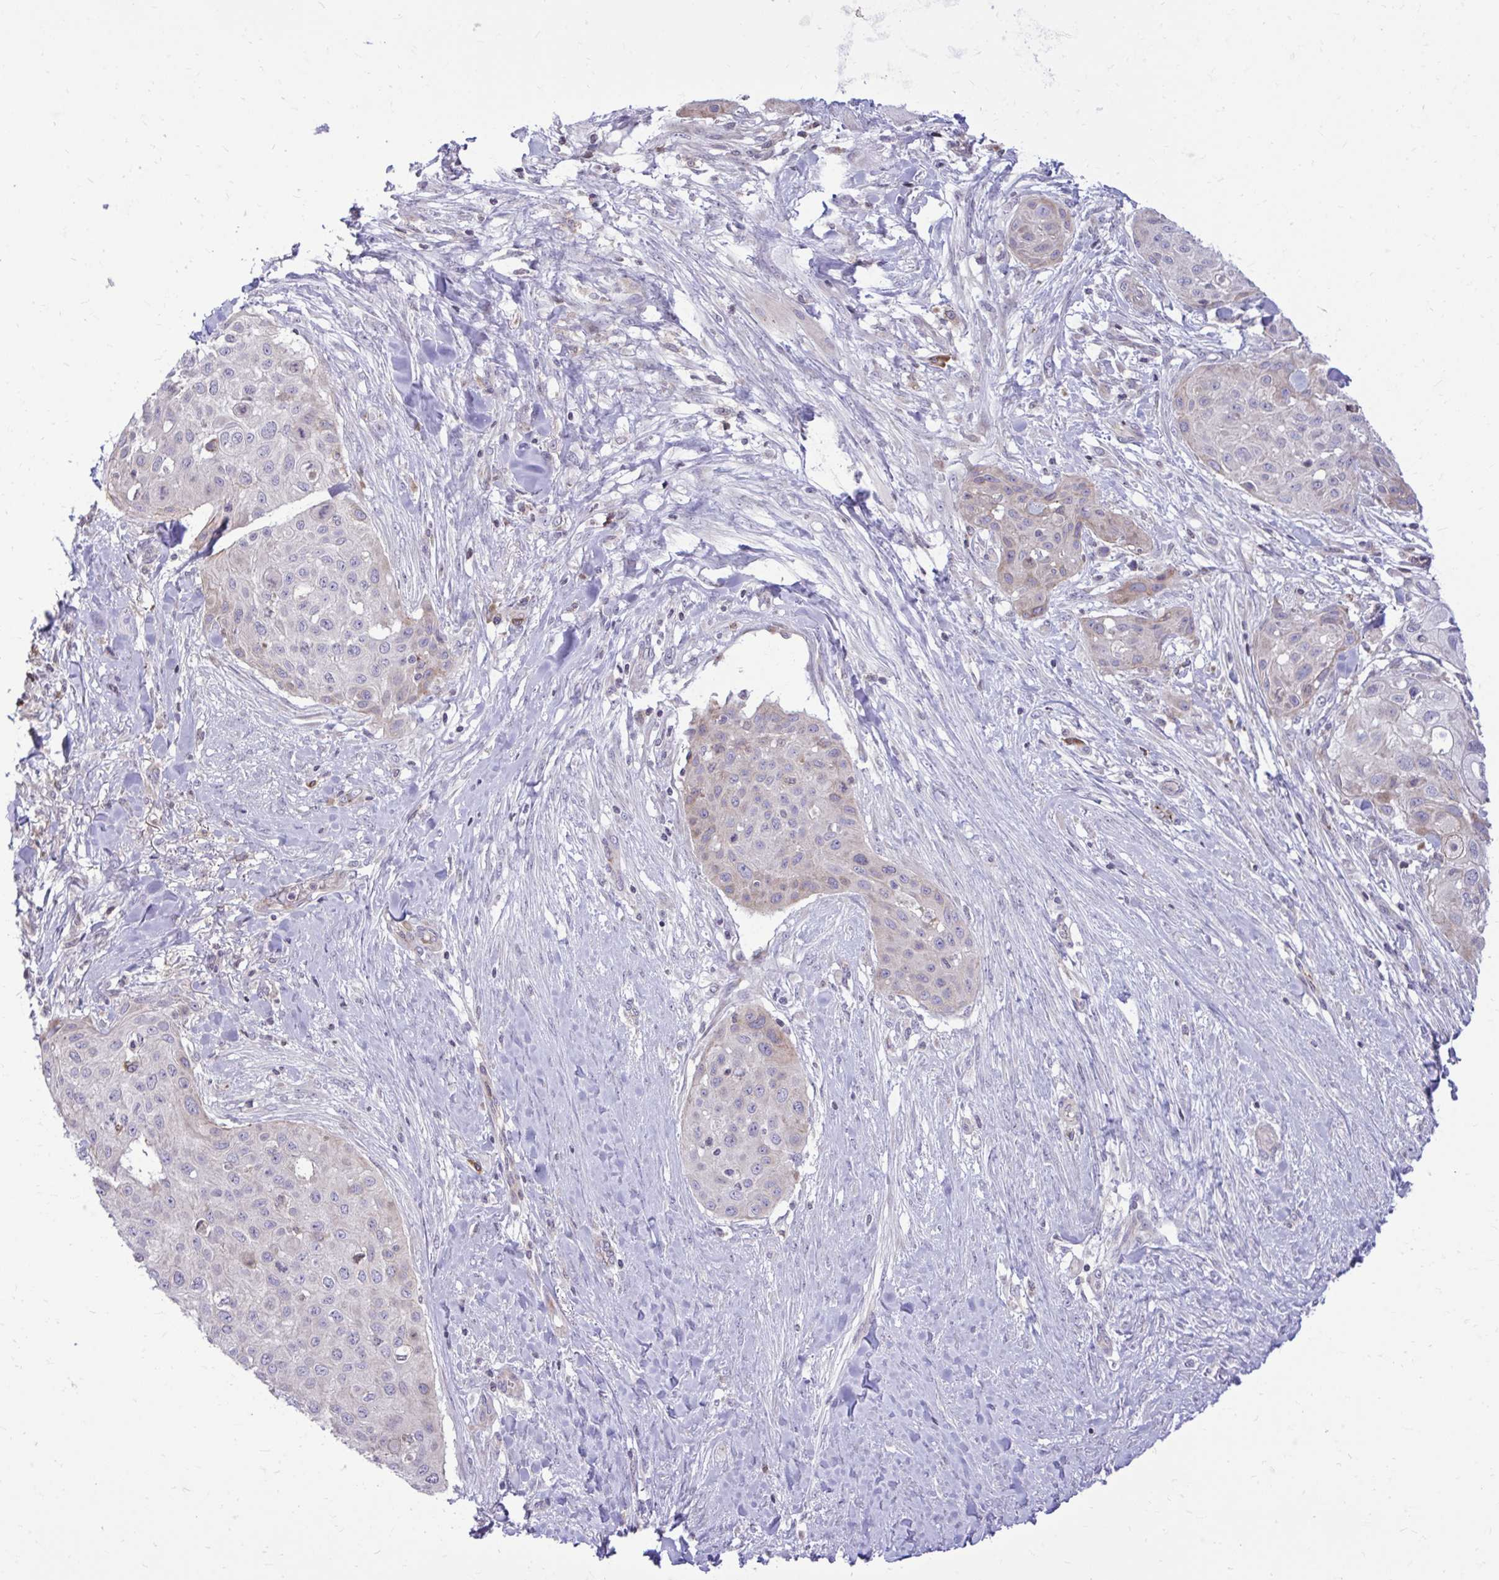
{"staining": {"intensity": "weak", "quantity": "<25%", "location": "cytoplasmic/membranous"}, "tissue": "skin cancer", "cell_type": "Tumor cells", "image_type": "cancer", "snomed": [{"axis": "morphology", "description": "Squamous cell carcinoma, NOS"}, {"axis": "topography", "description": "Skin"}], "caption": "This is an immunohistochemistry (IHC) micrograph of human skin cancer (squamous cell carcinoma). There is no staining in tumor cells.", "gene": "METTL9", "patient": {"sex": "female", "age": 87}}